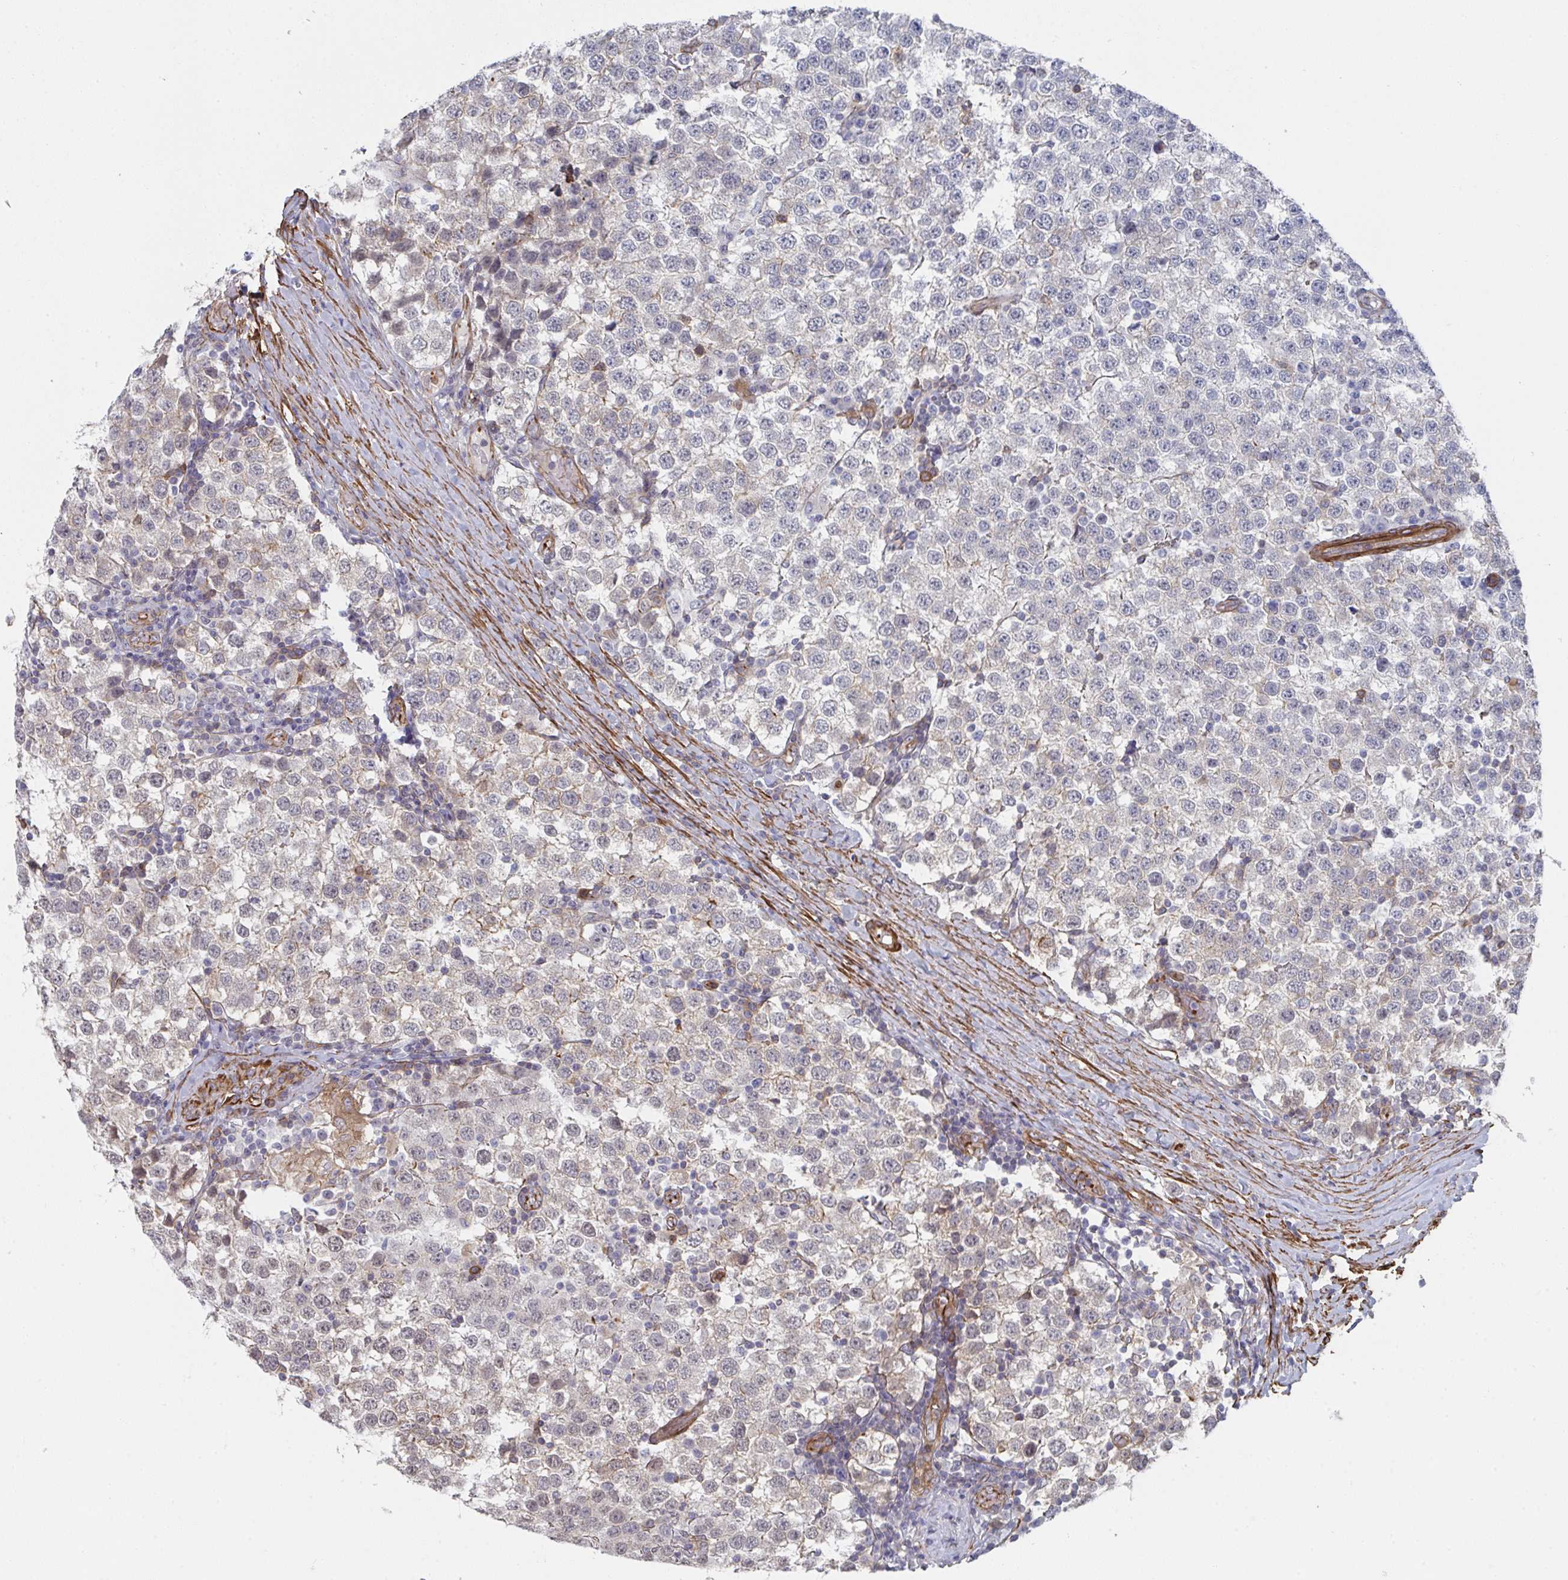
{"staining": {"intensity": "moderate", "quantity": "<25%", "location": "cytoplasmic/membranous"}, "tissue": "testis cancer", "cell_type": "Tumor cells", "image_type": "cancer", "snomed": [{"axis": "morphology", "description": "Seminoma, NOS"}, {"axis": "topography", "description": "Testis"}], "caption": "A brown stain labels moderate cytoplasmic/membranous positivity of a protein in seminoma (testis) tumor cells. The protein is stained brown, and the nuclei are stained in blue (DAB IHC with brightfield microscopy, high magnification).", "gene": "NEURL4", "patient": {"sex": "male", "age": 34}}